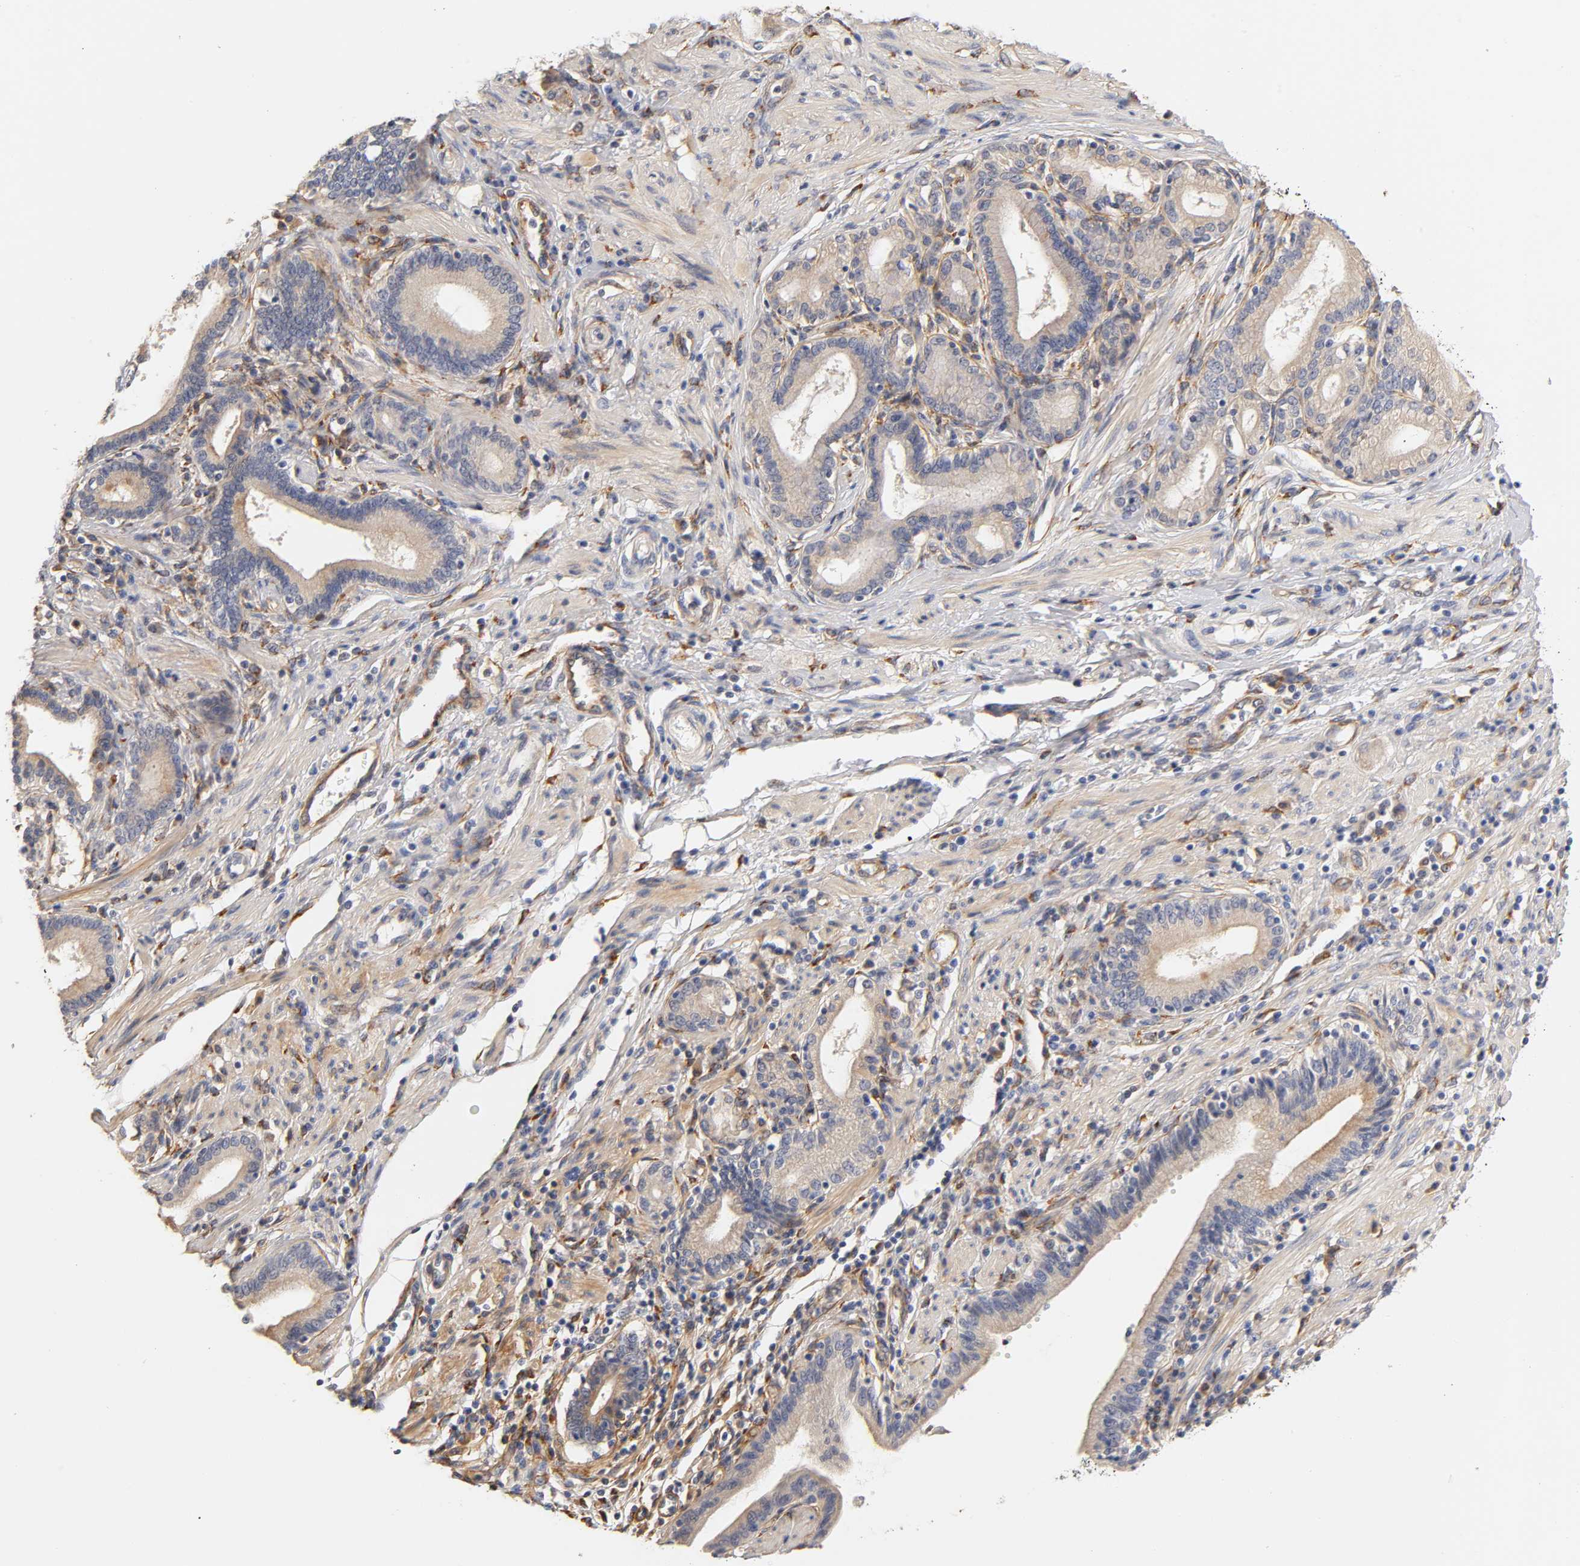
{"staining": {"intensity": "weak", "quantity": "25%-75%", "location": "cytoplasmic/membranous"}, "tissue": "pancreatic cancer", "cell_type": "Tumor cells", "image_type": "cancer", "snomed": [{"axis": "morphology", "description": "Adenocarcinoma, NOS"}, {"axis": "topography", "description": "Pancreas"}], "caption": "The photomicrograph shows a brown stain indicating the presence of a protein in the cytoplasmic/membranous of tumor cells in pancreatic cancer.", "gene": "LAMB1", "patient": {"sex": "female", "age": 48}}